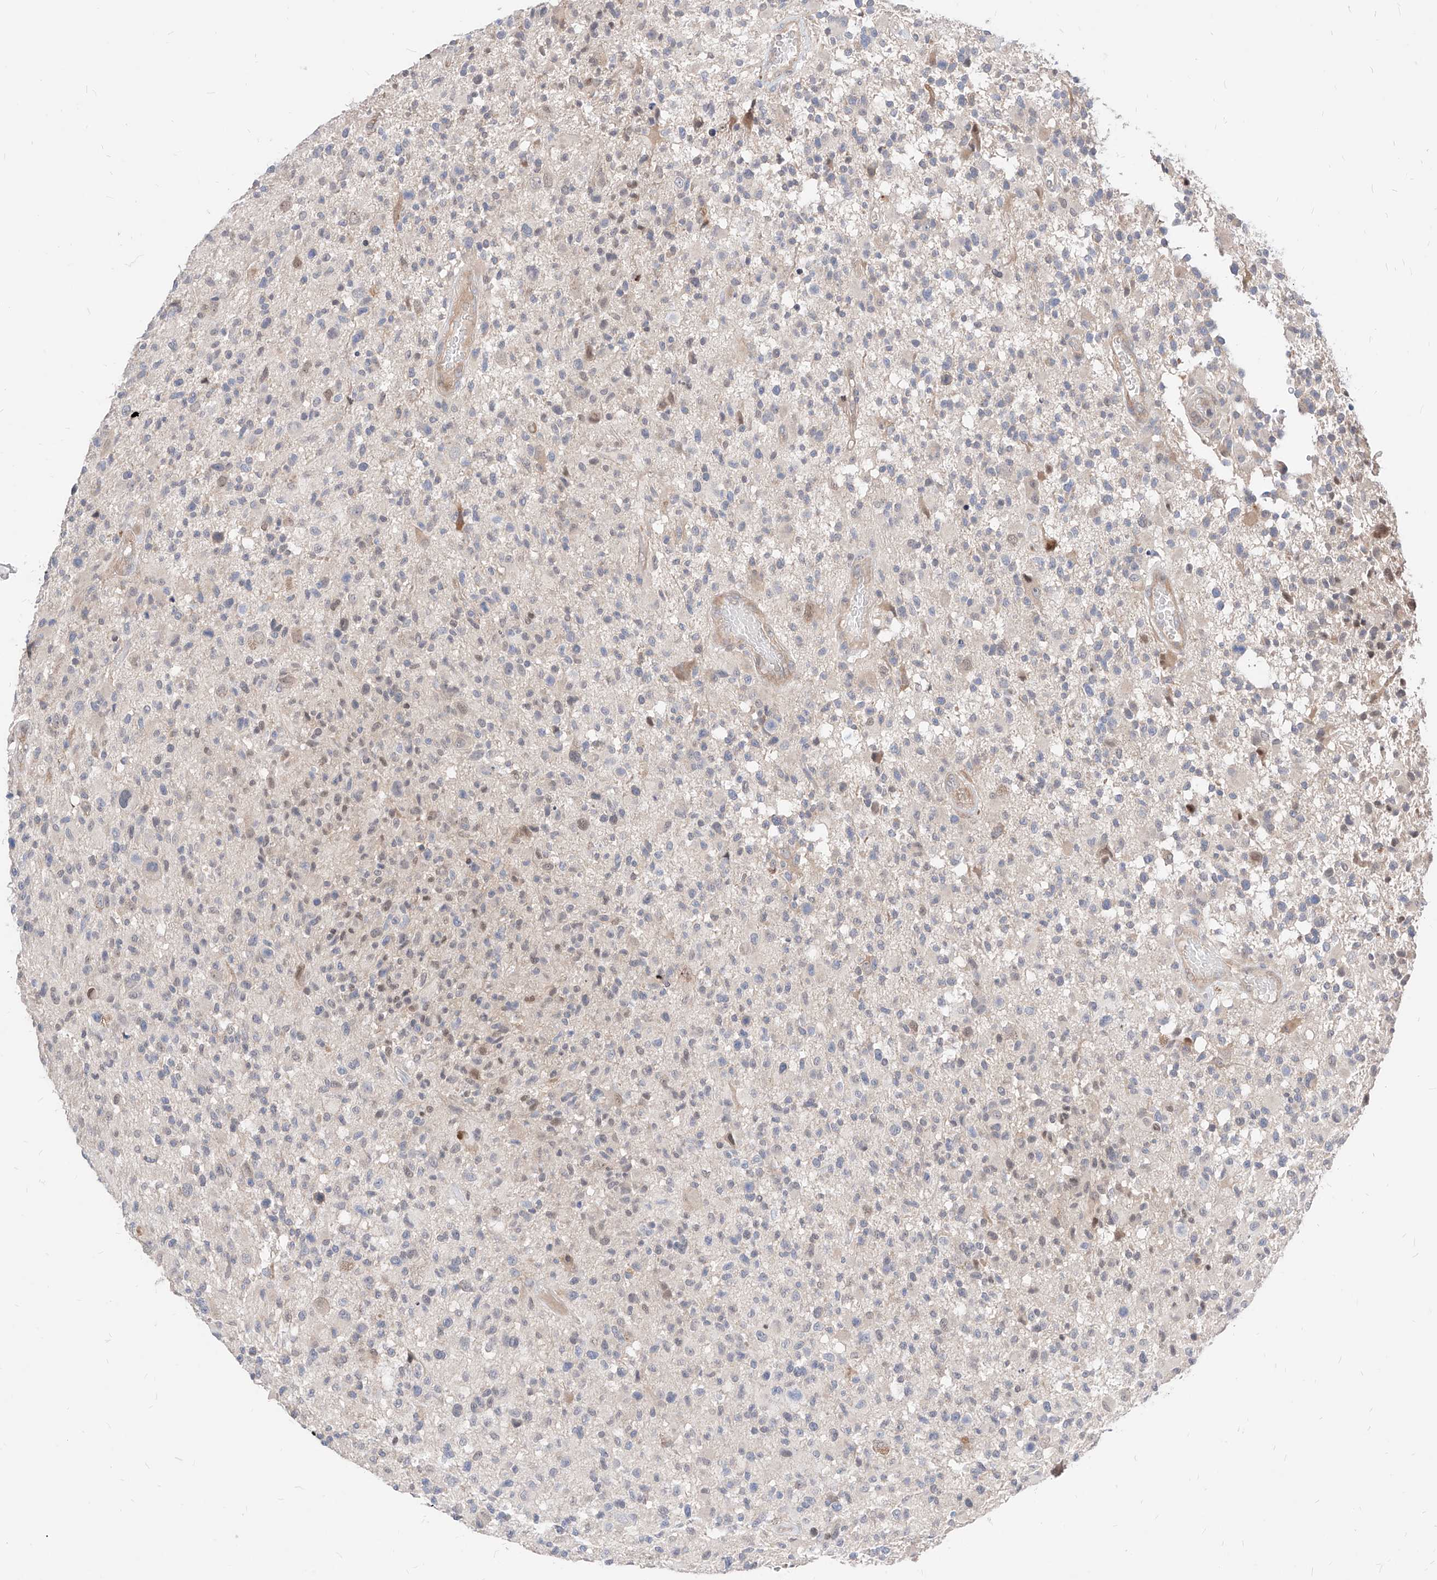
{"staining": {"intensity": "negative", "quantity": "none", "location": "none"}, "tissue": "glioma", "cell_type": "Tumor cells", "image_type": "cancer", "snomed": [{"axis": "morphology", "description": "Glioma, malignant, High grade"}, {"axis": "morphology", "description": "Glioblastoma, NOS"}, {"axis": "topography", "description": "Brain"}], "caption": "High magnification brightfield microscopy of glioblastoma stained with DAB (3,3'-diaminobenzidine) (brown) and counterstained with hematoxylin (blue): tumor cells show no significant expression. (DAB (3,3'-diaminobenzidine) immunohistochemistry (IHC) with hematoxylin counter stain).", "gene": "TSNAX", "patient": {"sex": "male", "age": 60}}